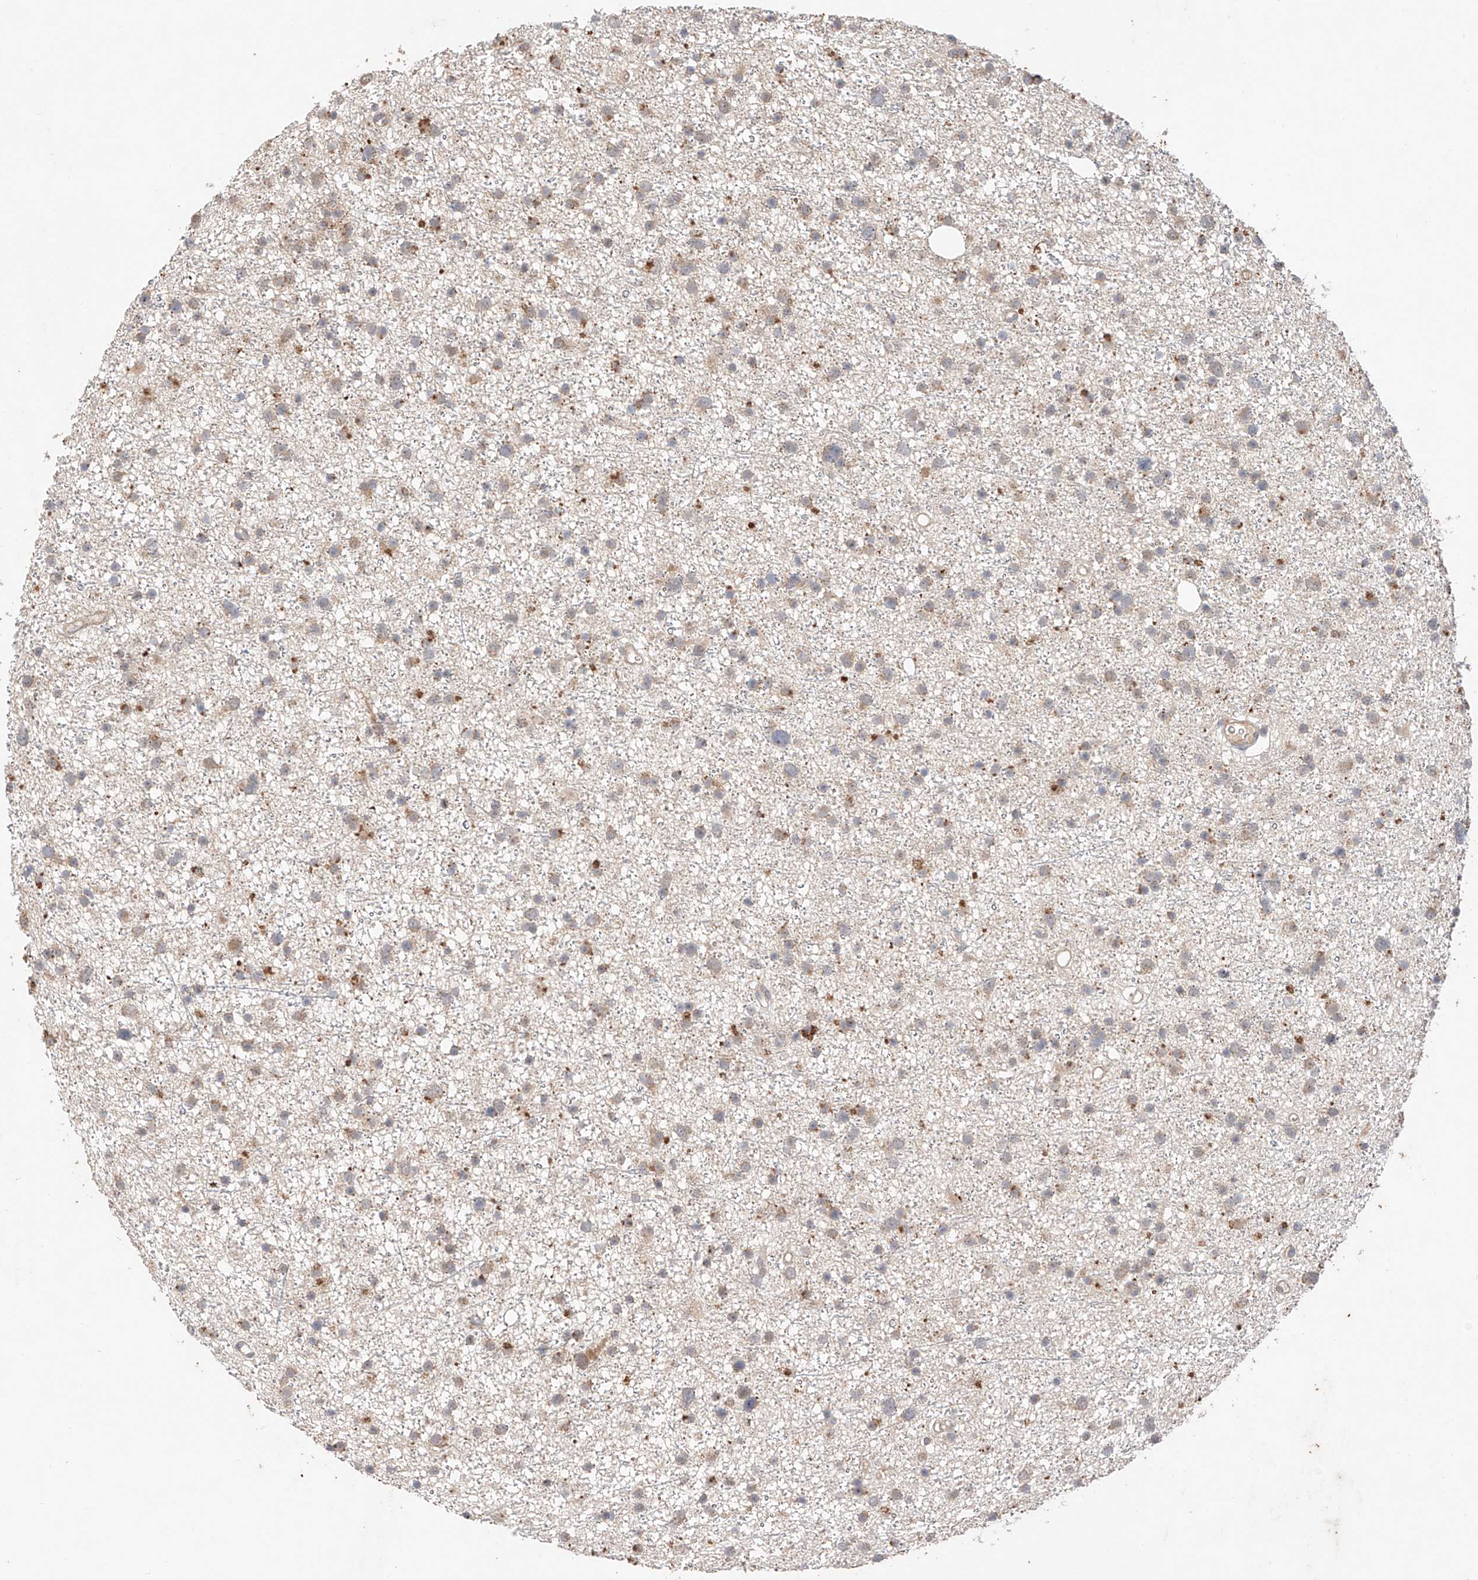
{"staining": {"intensity": "negative", "quantity": "none", "location": "none"}, "tissue": "glioma", "cell_type": "Tumor cells", "image_type": "cancer", "snomed": [{"axis": "morphology", "description": "Glioma, malignant, Low grade"}, {"axis": "topography", "description": "Cerebral cortex"}], "caption": "Human glioma stained for a protein using immunohistochemistry (IHC) reveals no expression in tumor cells.", "gene": "GCNT1", "patient": {"sex": "female", "age": 39}}